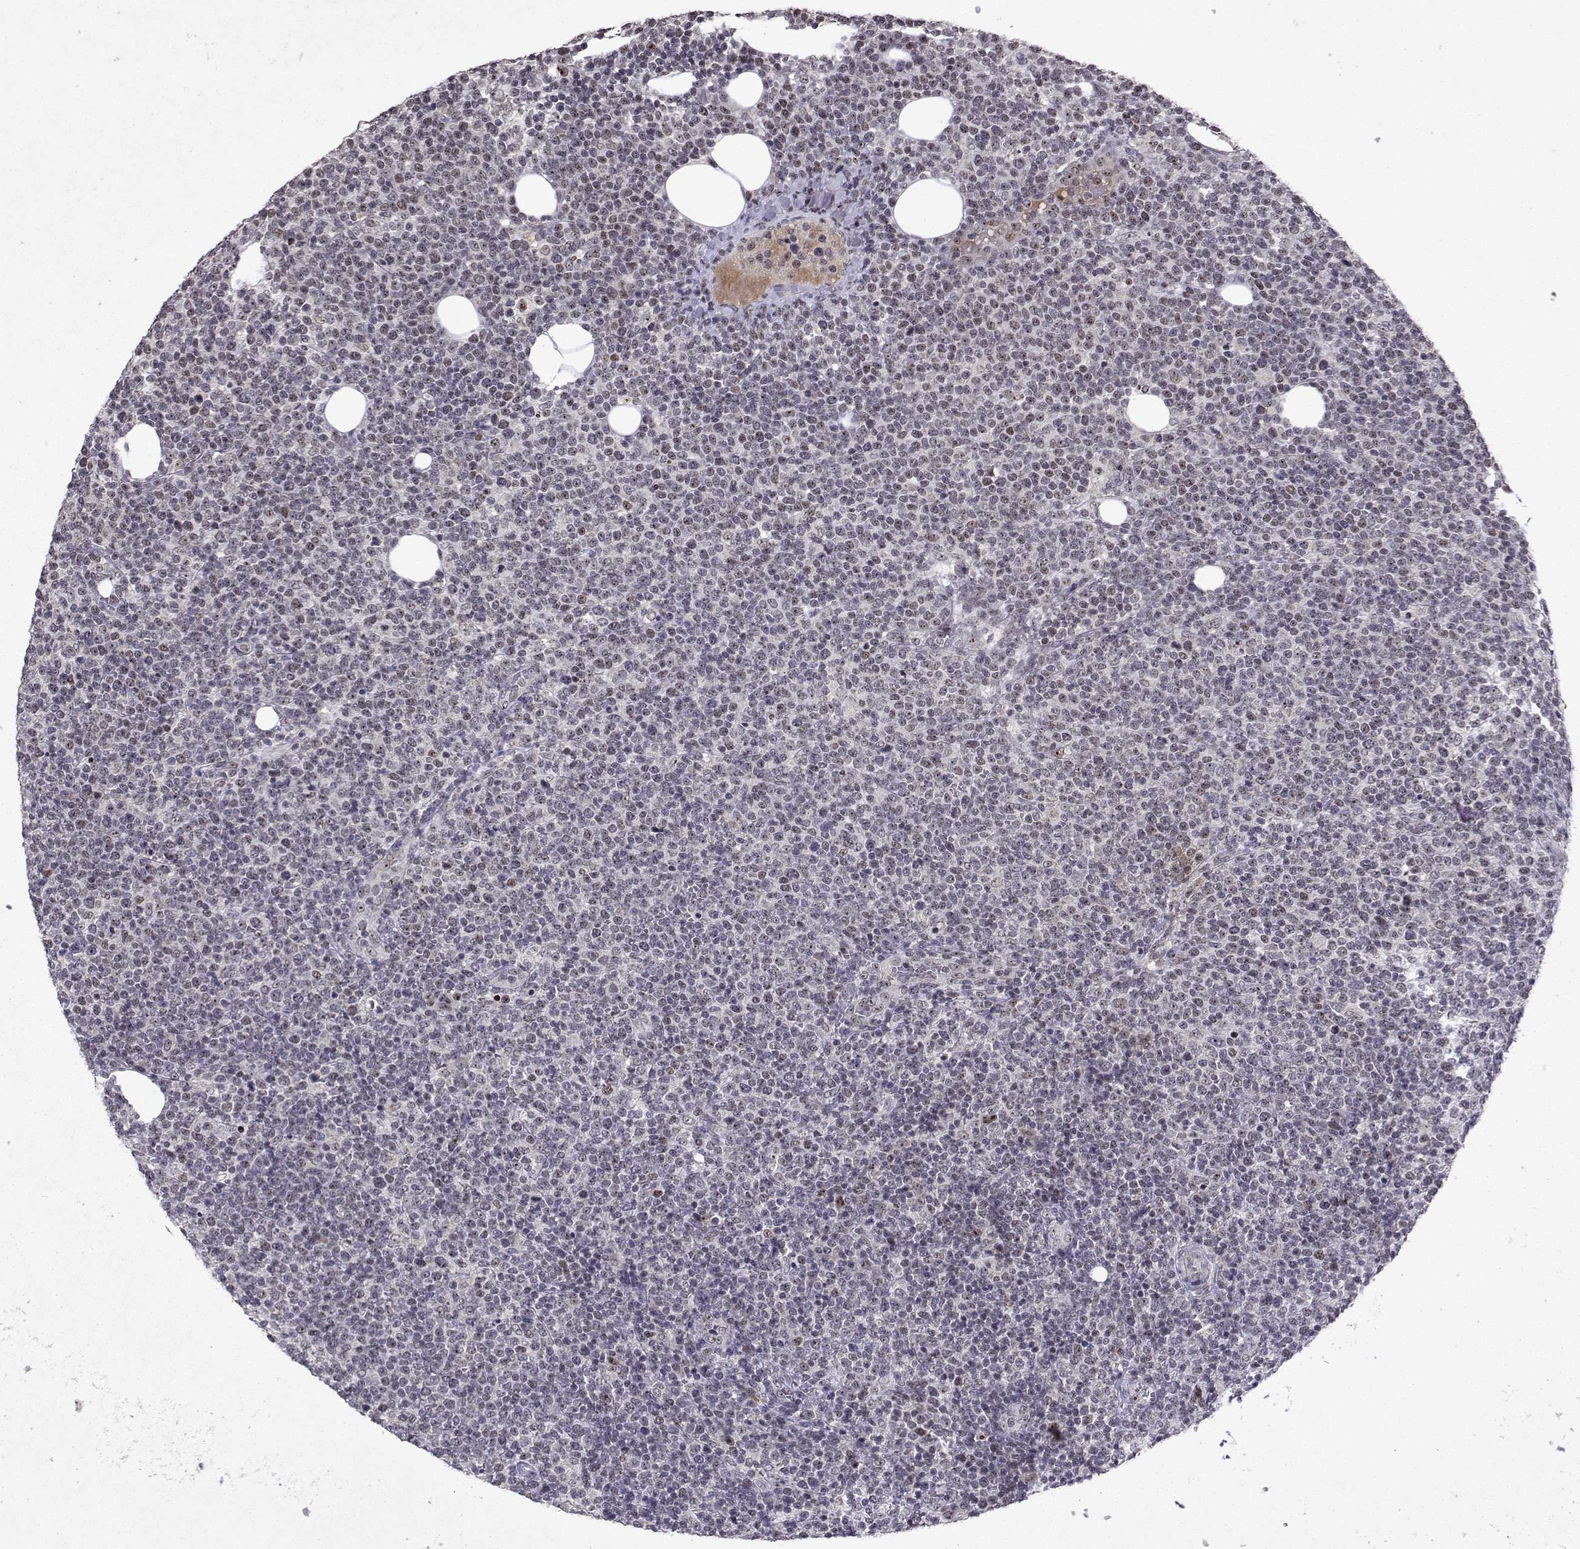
{"staining": {"intensity": "negative", "quantity": "none", "location": "none"}, "tissue": "lymphoma", "cell_type": "Tumor cells", "image_type": "cancer", "snomed": [{"axis": "morphology", "description": "Malignant lymphoma, non-Hodgkin's type, High grade"}, {"axis": "topography", "description": "Lymph node"}], "caption": "Malignant lymphoma, non-Hodgkin's type (high-grade) was stained to show a protein in brown. There is no significant staining in tumor cells.", "gene": "DDX56", "patient": {"sex": "male", "age": 61}}